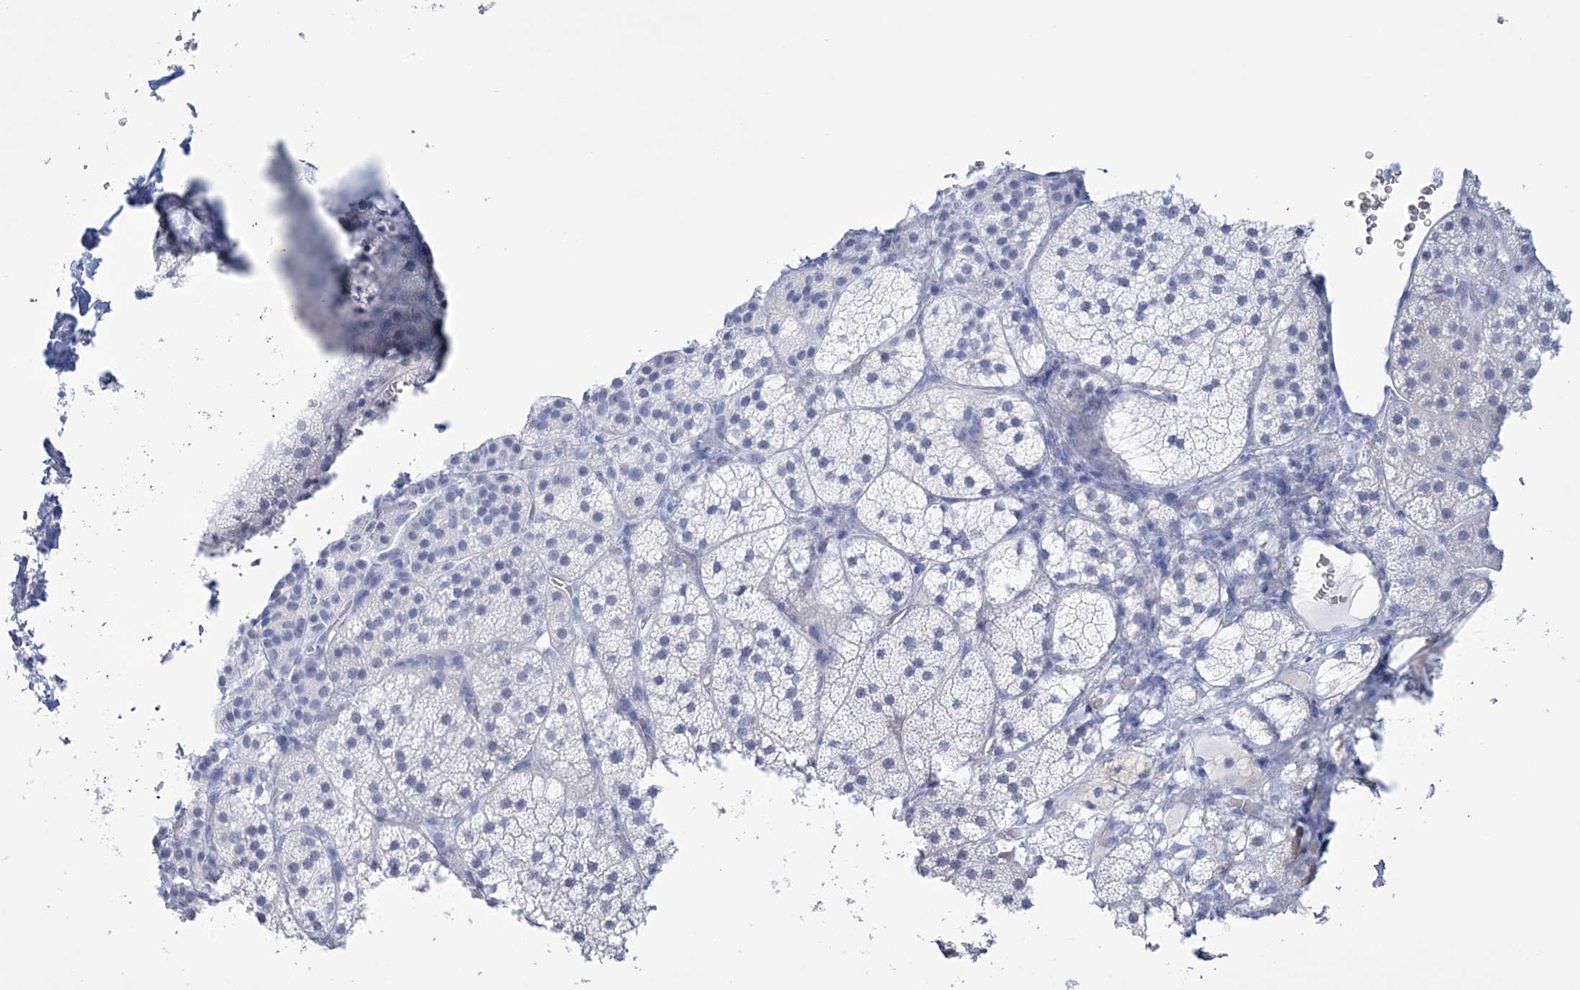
{"staining": {"intensity": "negative", "quantity": "none", "location": "none"}, "tissue": "adrenal gland", "cell_type": "Glandular cells", "image_type": "normal", "snomed": [{"axis": "morphology", "description": "Normal tissue, NOS"}, {"axis": "topography", "description": "Adrenal gland"}], "caption": "An IHC photomicrograph of unremarkable adrenal gland is shown. There is no staining in glandular cells of adrenal gland. (DAB immunohistochemistry, high magnification).", "gene": "DPCD", "patient": {"sex": "female", "age": 44}}